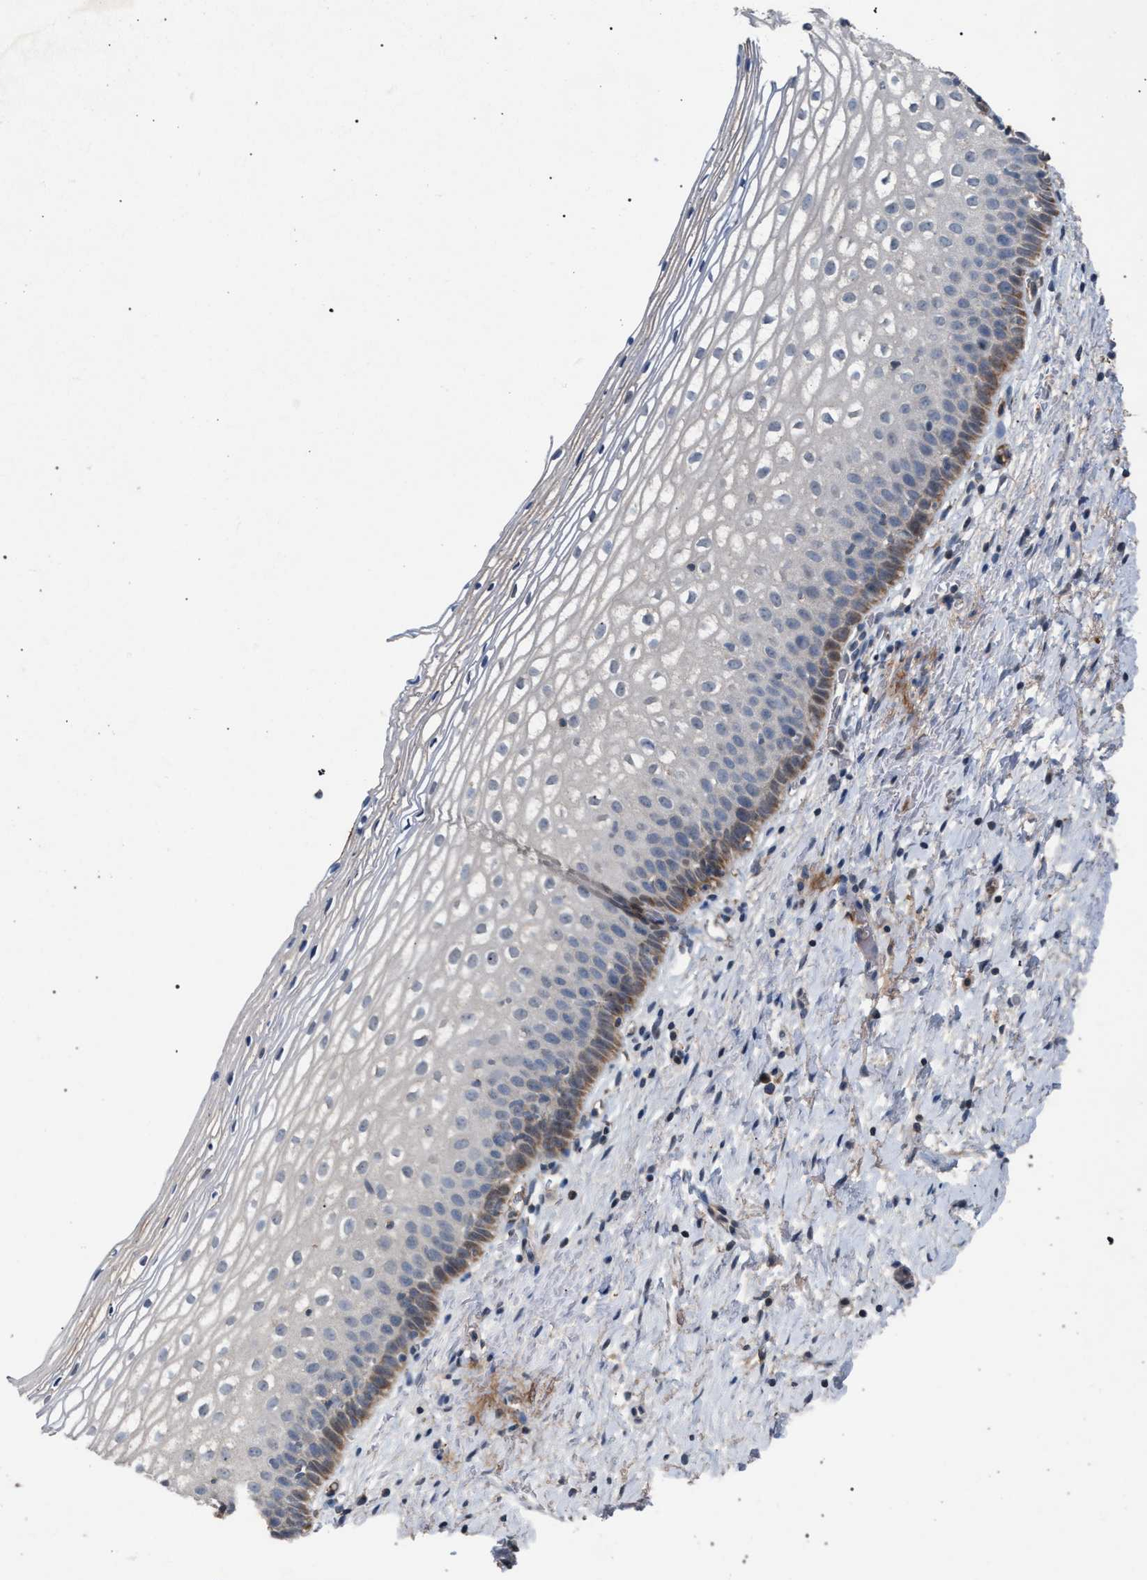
{"staining": {"intensity": "moderate", "quantity": "<25%", "location": "cytoplasmic/membranous"}, "tissue": "cervix", "cell_type": "Squamous epithelial cells", "image_type": "normal", "snomed": [{"axis": "morphology", "description": "Normal tissue, NOS"}, {"axis": "topography", "description": "Cervix"}], "caption": "Benign cervix exhibits moderate cytoplasmic/membranous staining in approximately <25% of squamous epithelial cells, visualized by immunohistochemistry.", "gene": "TECPR1", "patient": {"sex": "female", "age": 72}}